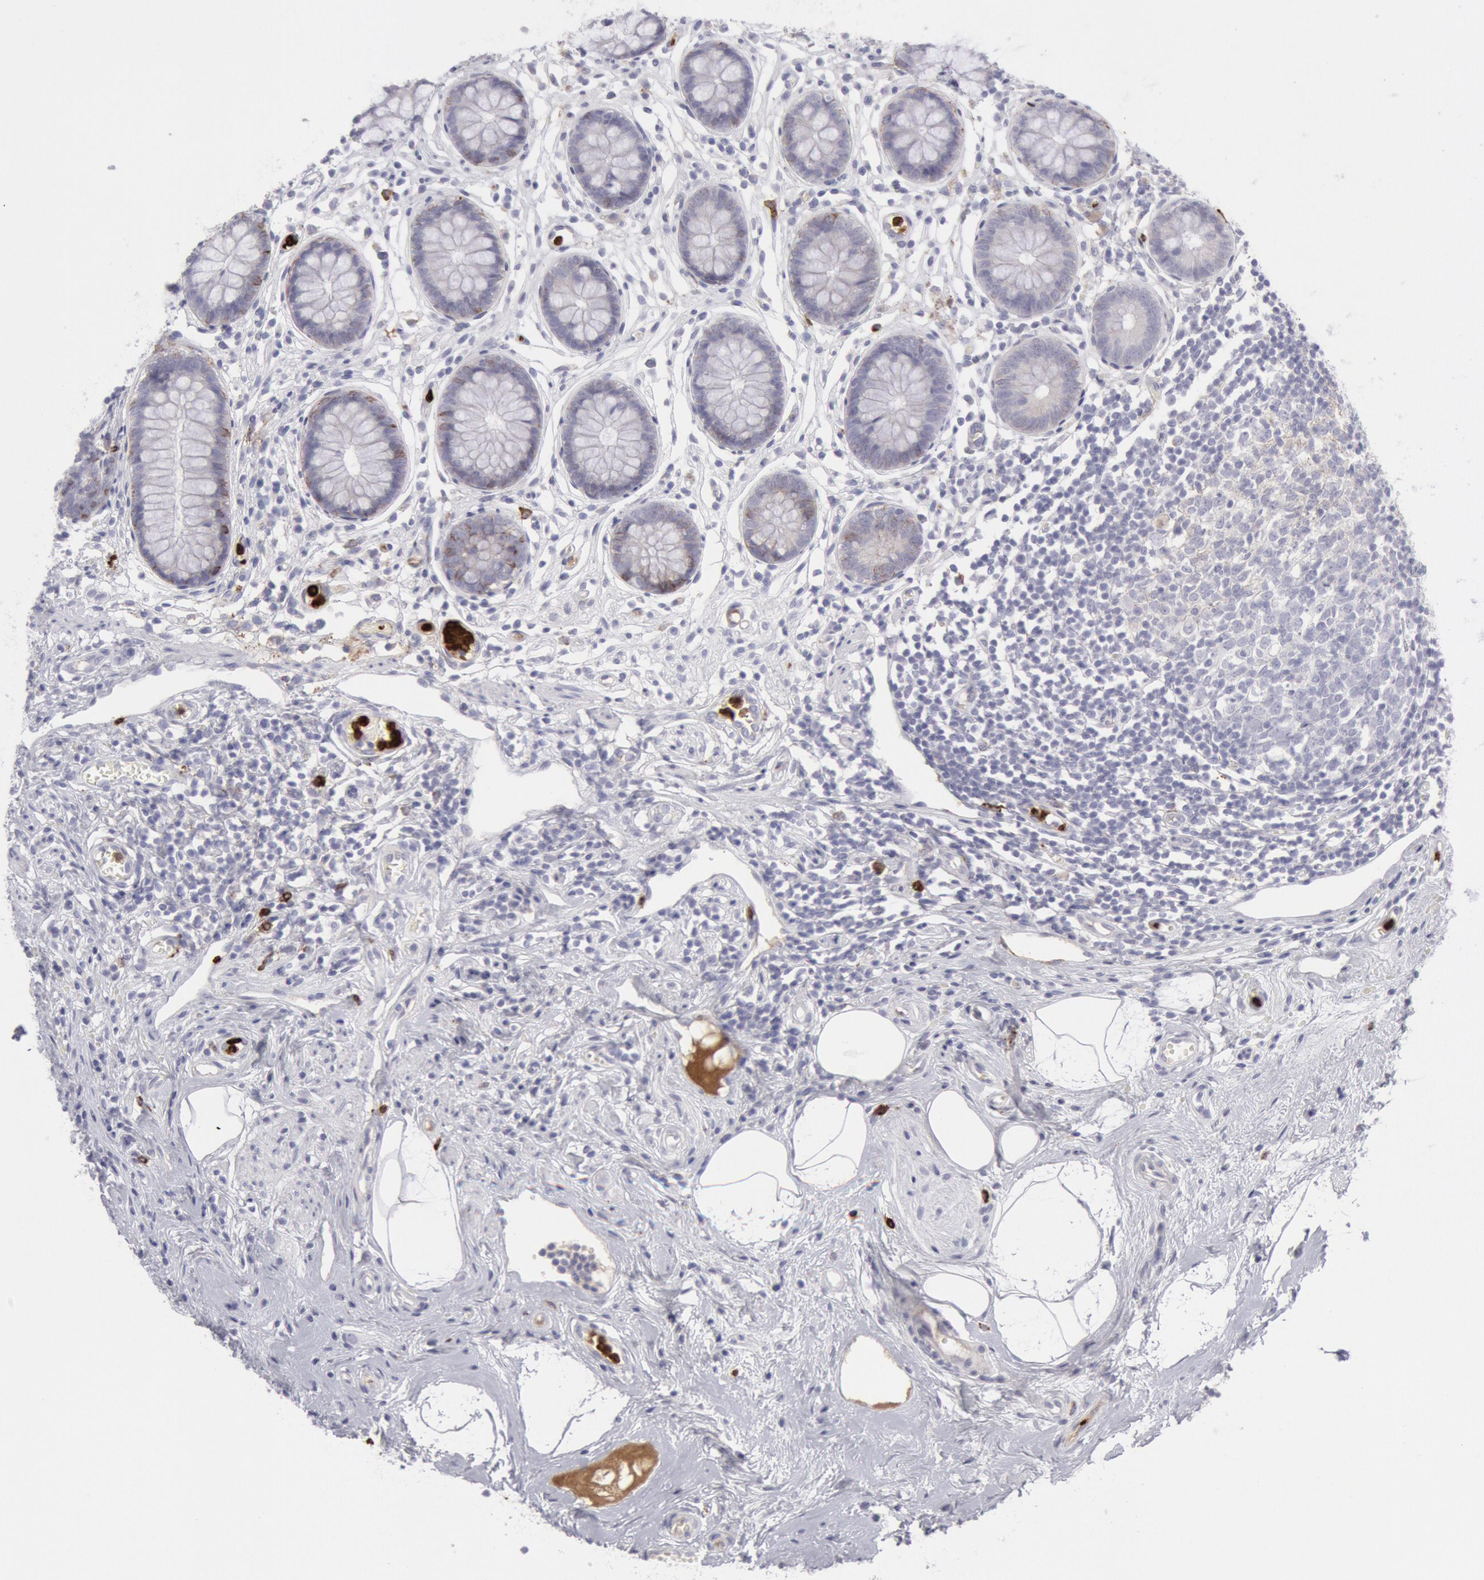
{"staining": {"intensity": "negative", "quantity": "none", "location": "none"}, "tissue": "appendix", "cell_type": "Glandular cells", "image_type": "normal", "snomed": [{"axis": "morphology", "description": "Normal tissue, NOS"}, {"axis": "topography", "description": "Appendix"}], "caption": "Immunohistochemistry micrograph of unremarkable appendix stained for a protein (brown), which shows no expression in glandular cells.", "gene": "FCN1", "patient": {"sex": "male", "age": 38}}